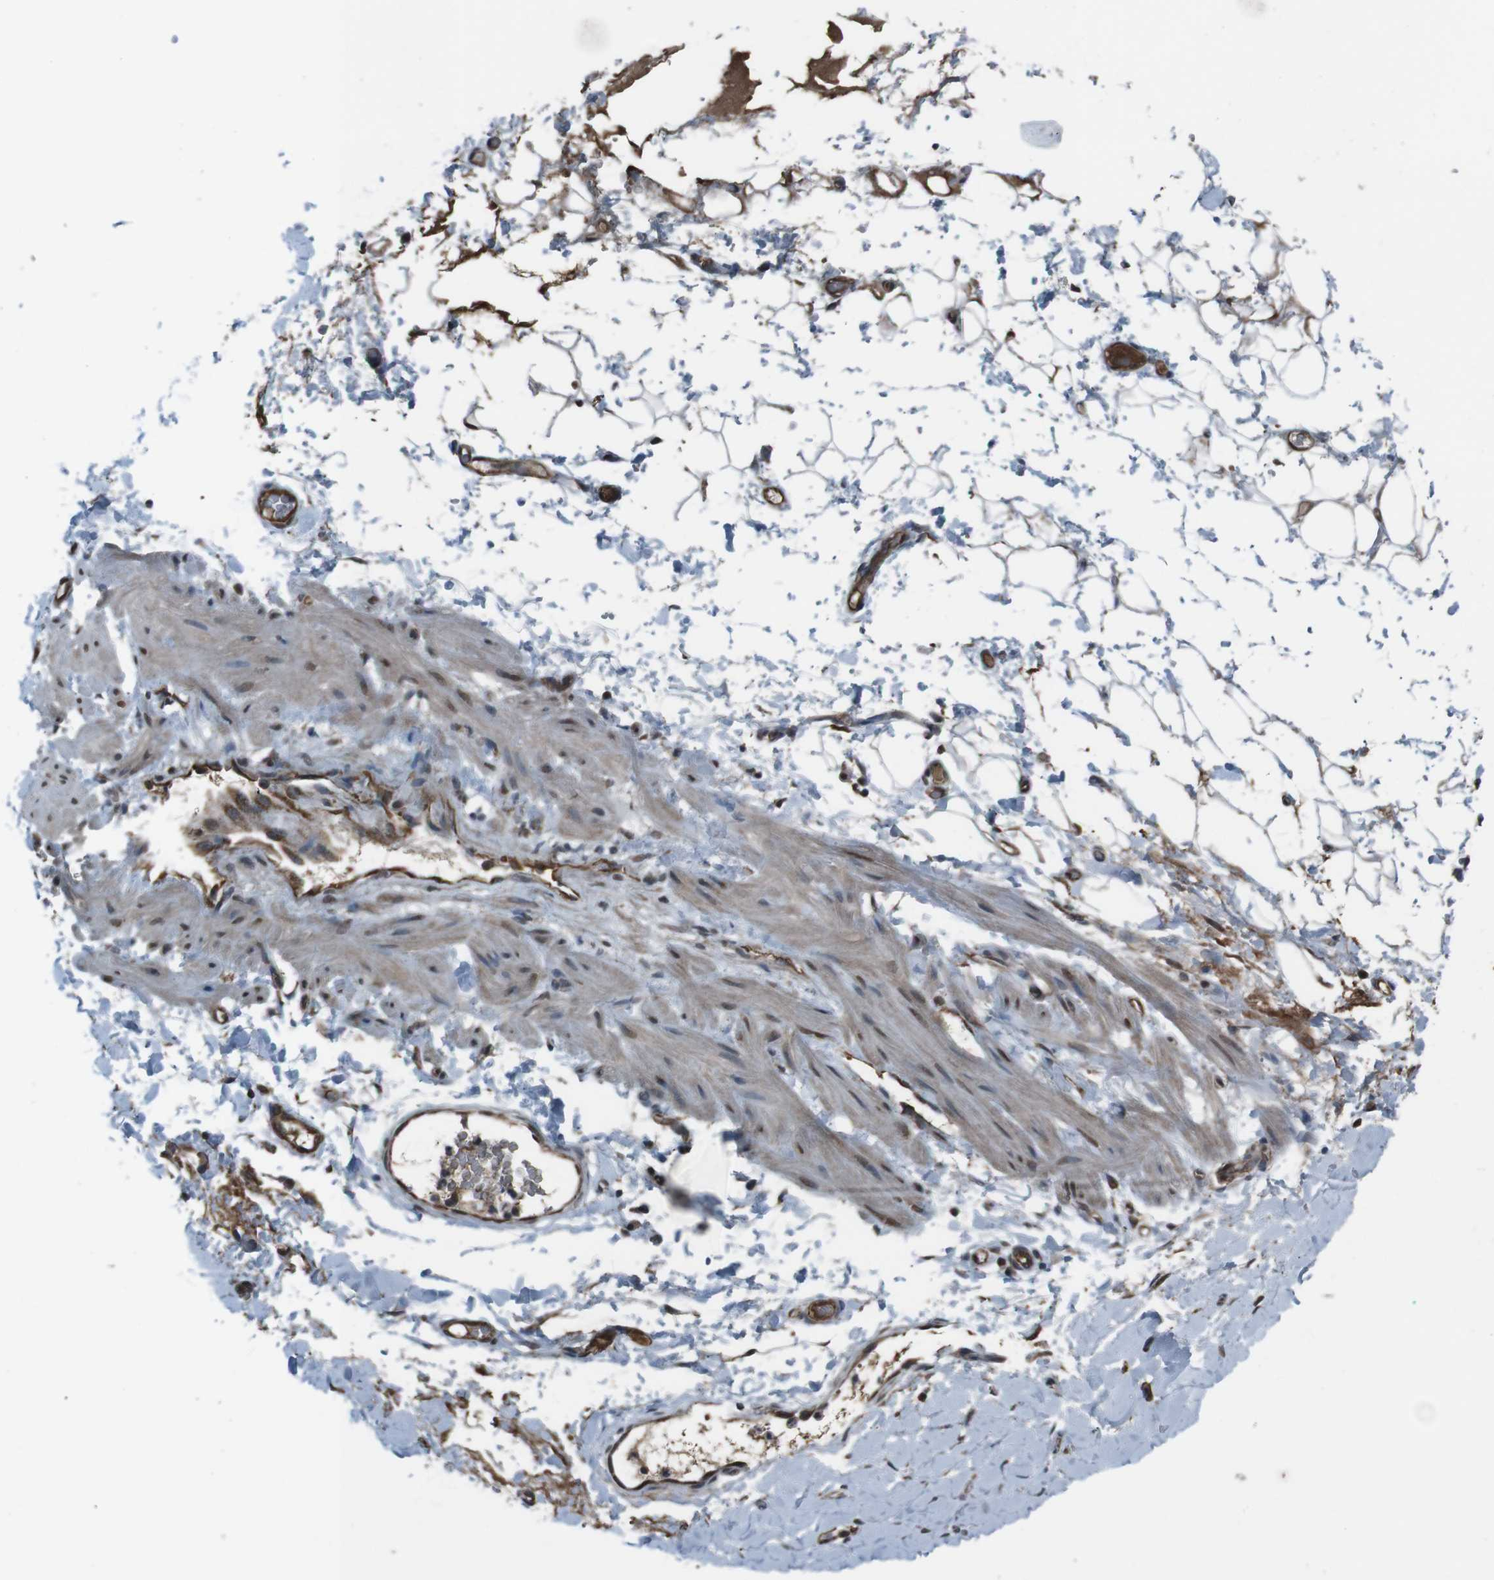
{"staining": {"intensity": "moderate", "quantity": "25%-75%", "location": "nuclear"}, "tissue": "adipose tissue", "cell_type": "Adipocytes", "image_type": "normal", "snomed": [{"axis": "morphology", "description": "Normal tissue, NOS"}, {"axis": "morphology", "description": "Adenocarcinoma, NOS"}, {"axis": "topography", "description": "Esophagus"}], "caption": "This micrograph demonstrates normal adipose tissue stained with immunohistochemistry to label a protein in brown. The nuclear of adipocytes show moderate positivity for the protein. Nuclei are counter-stained blue.", "gene": "SS18L1", "patient": {"sex": "male", "age": 62}}